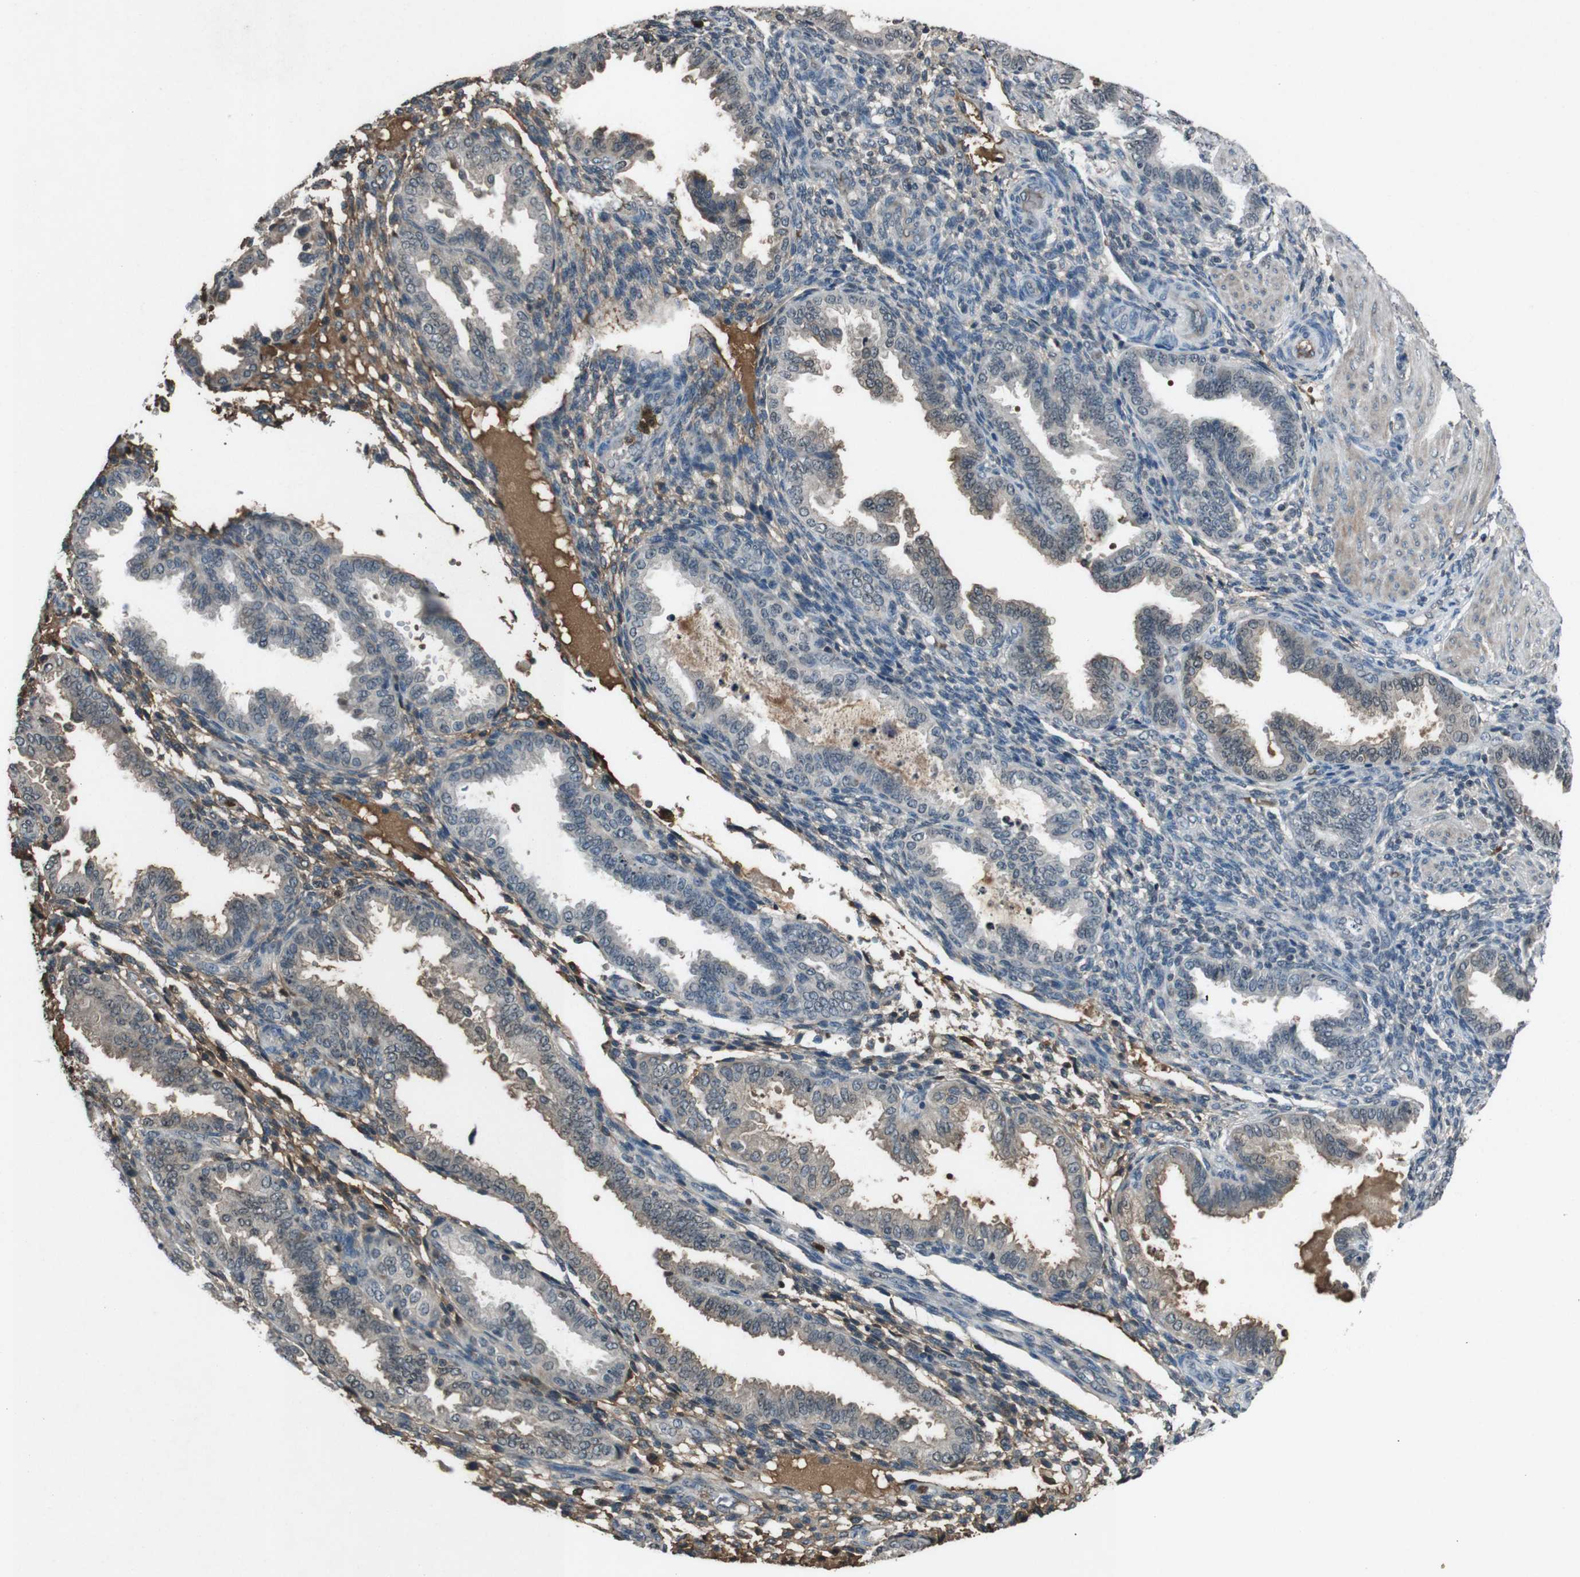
{"staining": {"intensity": "weak", "quantity": "25%-75%", "location": "cytoplasmic/membranous"}, "tissue": "endometrium", "cell_type": "Cells in endometrial stroma", "image_type": "normal", "snomed": [{"axis": "morphology", "description": "Normal tissue, NOS"}, {"axis": "topography", "description": "Endometrium"}], "caption": "Immunohistochemical staining of benign endometrium displays 25%-75% levels of weak cytoplasmic/membranous protein staining in approximately 25%-75% of cells in endometrial stroma. (Stains: DAB in brown, nuclei in blue, Microscopy: brightfield microscopy at high magnification).", "gene": "UGT1A6", "patient": {"sex": "female", "age": 33}}